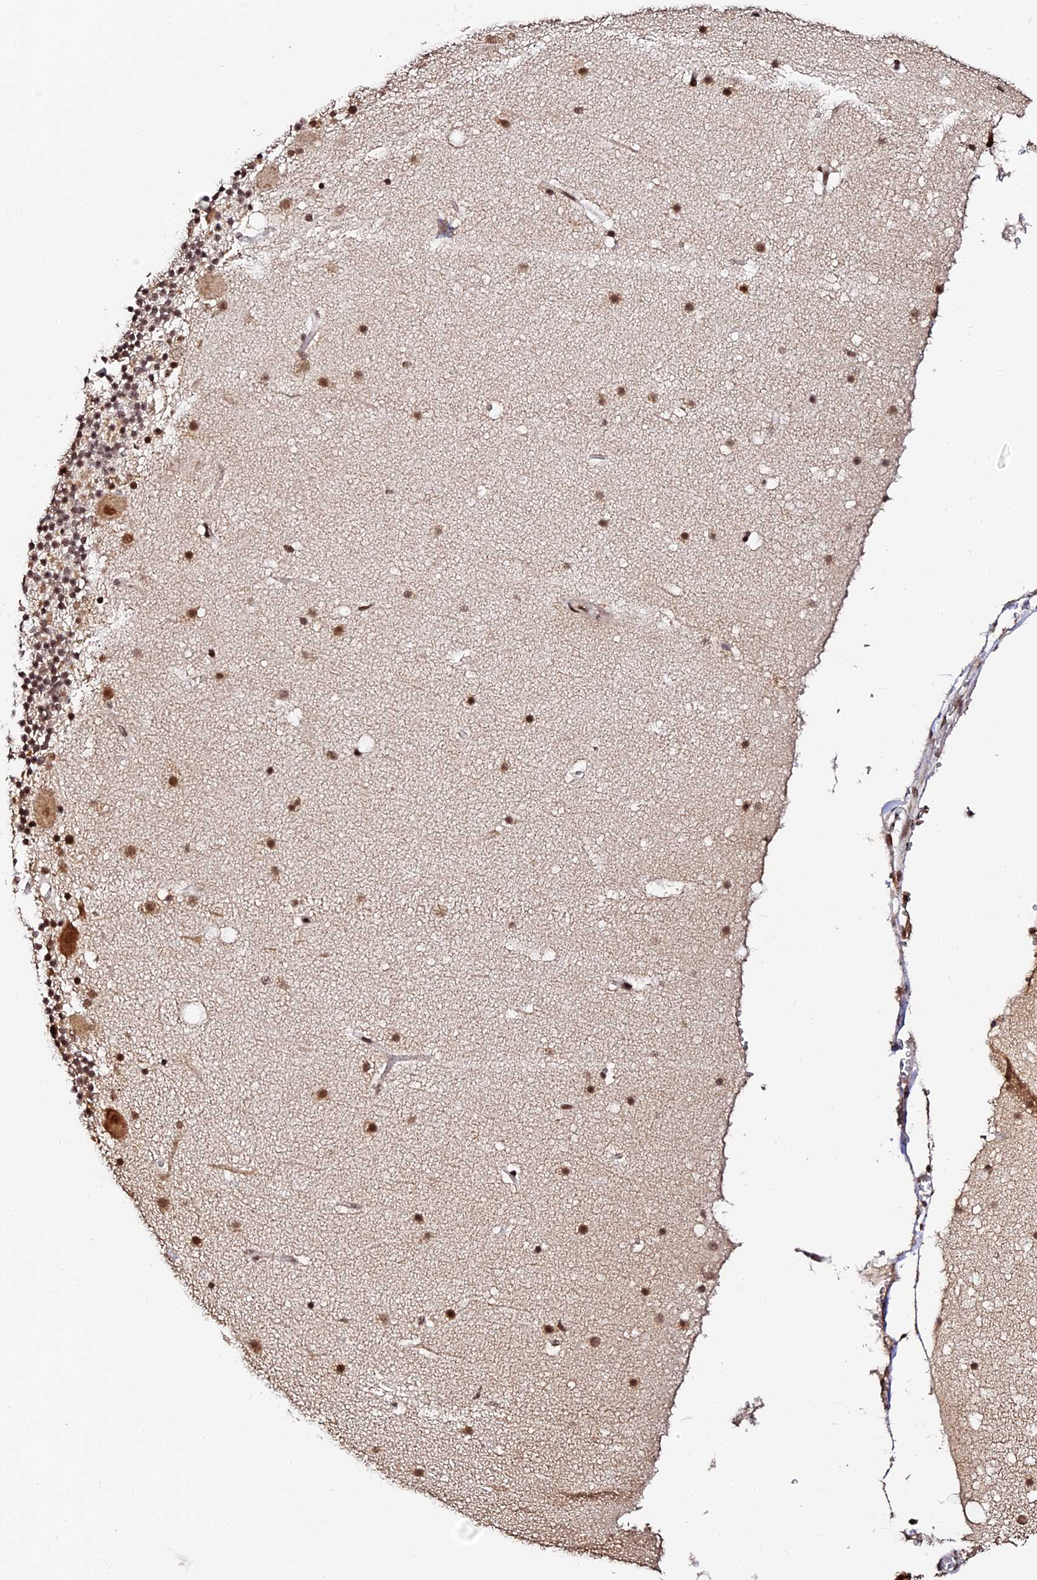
{"staining": {"intensity": "moderate", "quantity": "25%-75%", "location": "cytoplasmic/membranous,nuclear"}, "tissue": "cerebellum", "cell_type": "Cells in granular layer", "image_type": "normal", "snomed": [{"axis": "morphology", "description": "Normal tissue, NOS"}, {"axis": "topography", "description": "Cerebellum"}], "caption": "High-power microscopy captured an IHC micrograph of benign cerebellum, revealing moderate cytoplasmic/membranous,nuclear expression in approximately 25%-75% of cells in granular layer.", "gene": "MCRS1", "patient": {"sex": "male", "age": 57}}